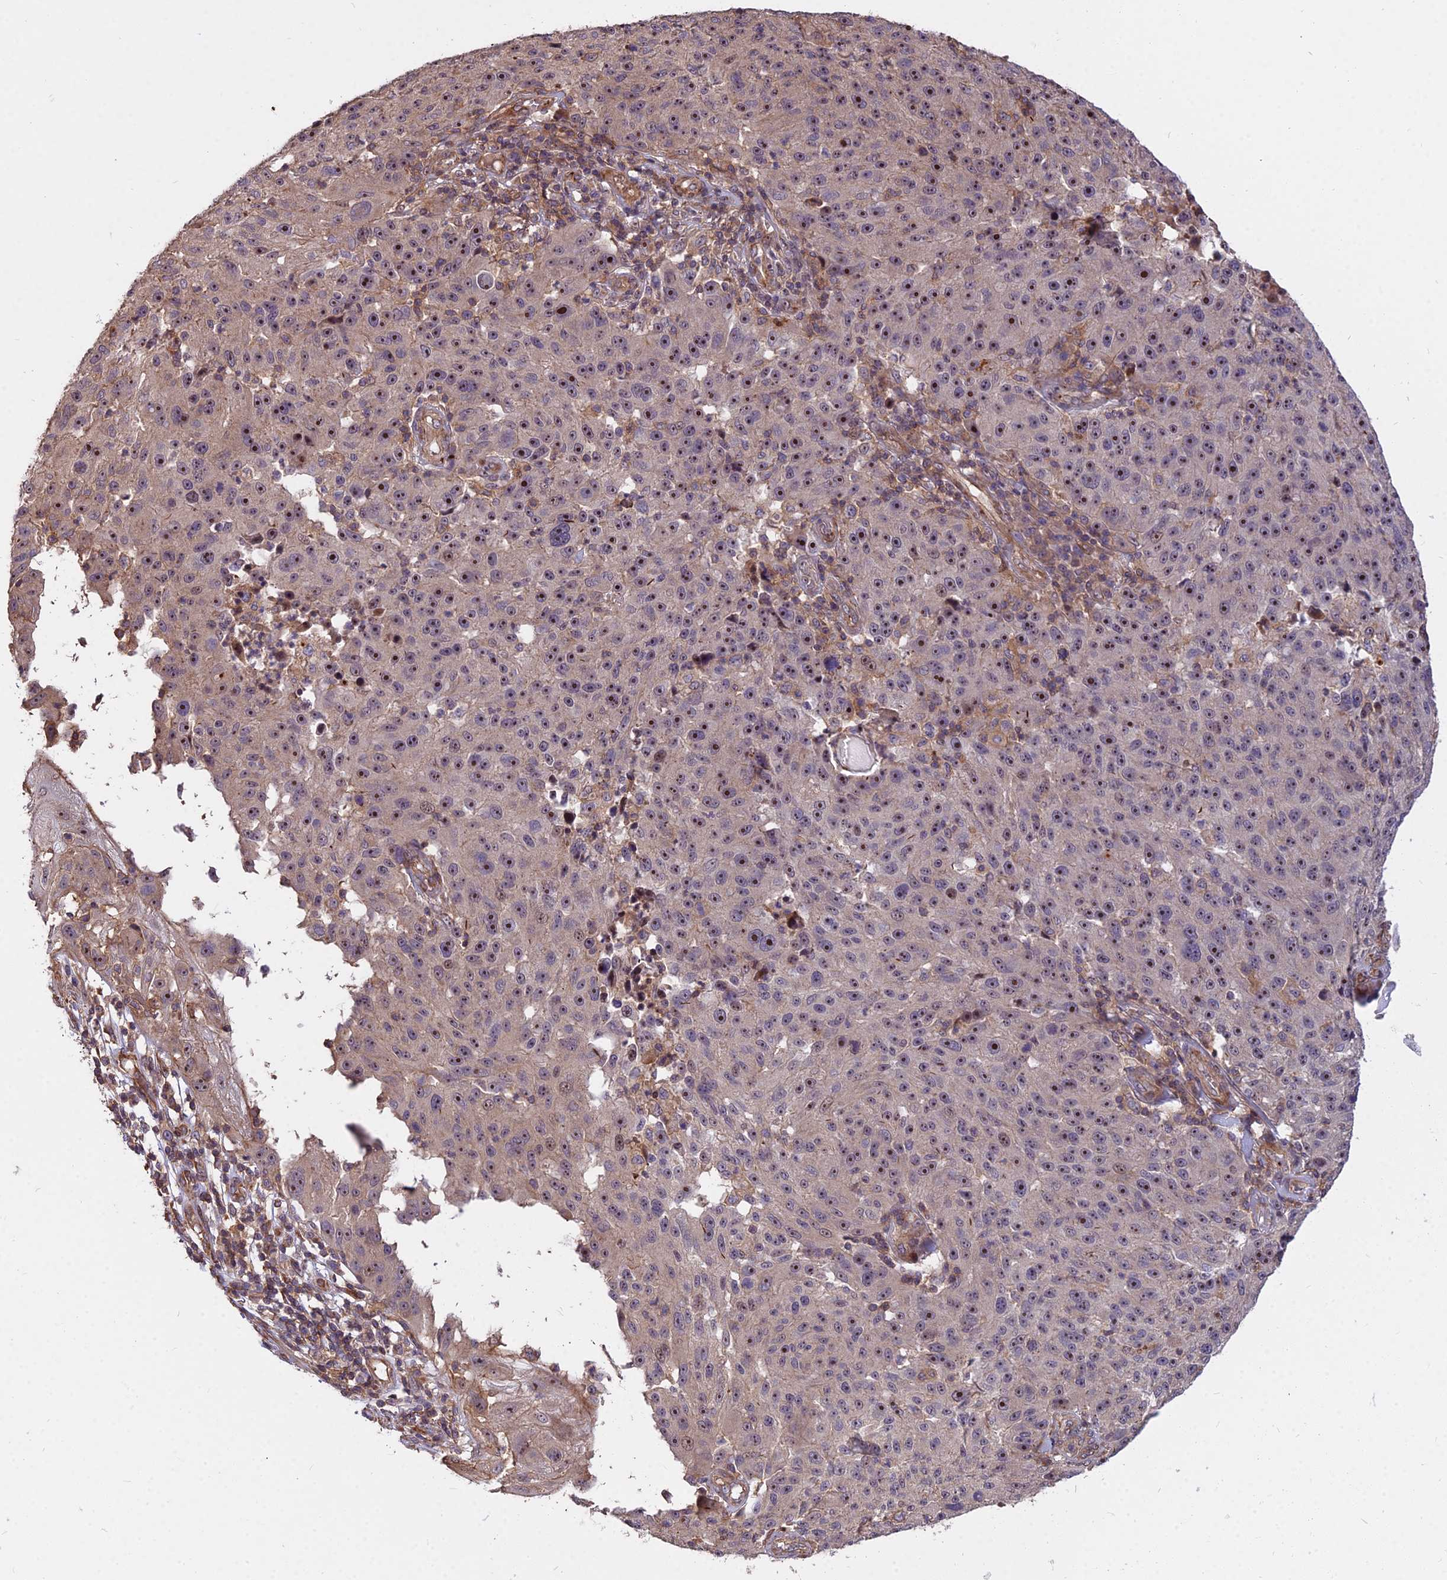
{"staining": {"intensity": "strong", "quantity": ">75%", "location": "nuclear"}, "tissue": "melanoma", "cell_type": "Tumor cells", "image_type": "cancer", "snomed": [{"axis": "morphology", "description": "Malignant melanoma, NOS"}, {"axis": "topography", "description": "Skin"}], "caption": "A brown stain shows strong nuclear positivity of a protein in melanoma tumor cells.", "gene": "TCEA3", "patient": {"sex": "male", "age": 53}}